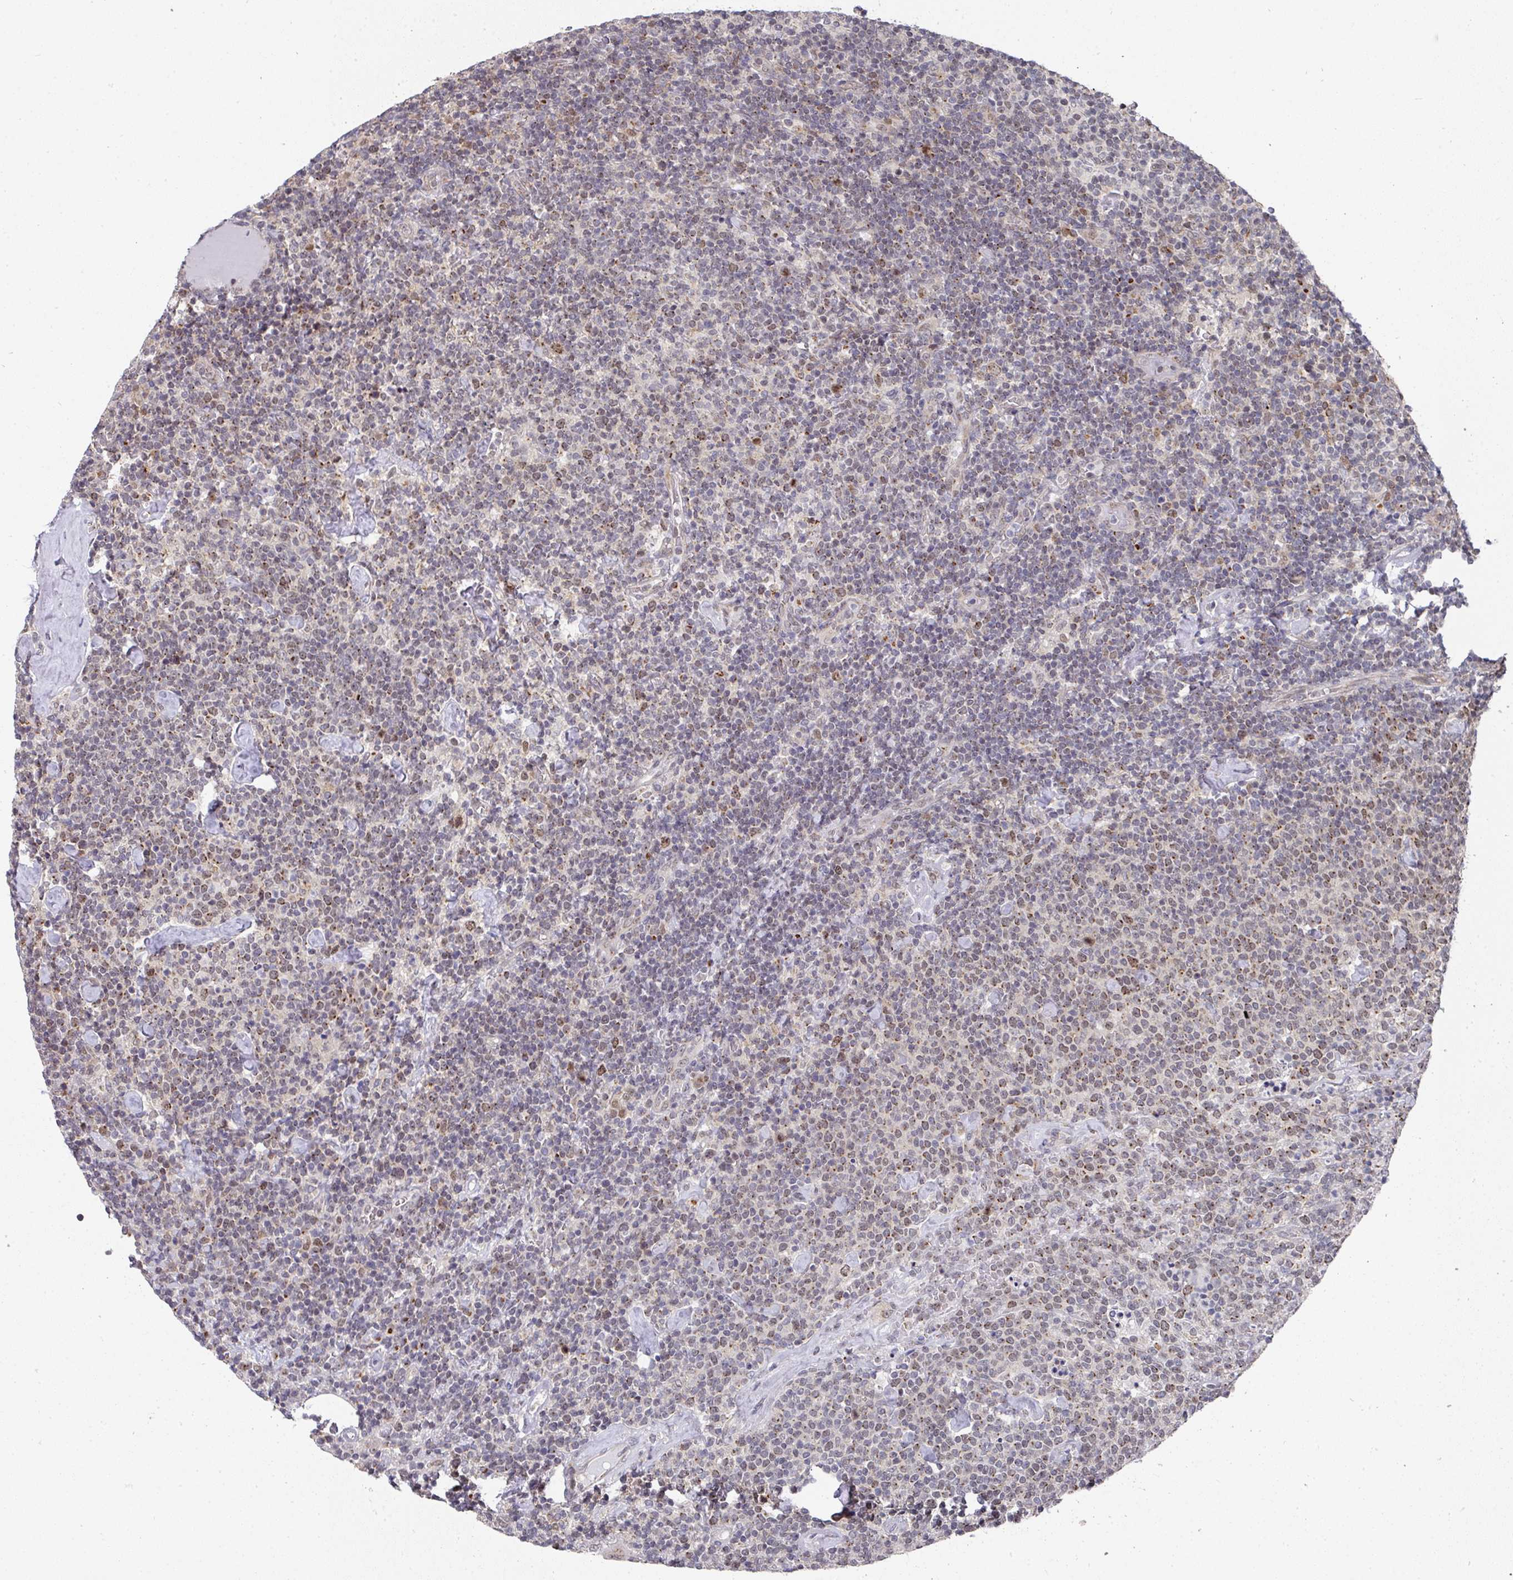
{"staining": {"intensity": "moderate", "quantity": "25%-75%", "location": "cytoplasmic/membranous"}, "tissue": "lymphoma", "cell_type": "Tumor cells", "image_type": "cancer", "snomed": [{"axis": "morphology", "description": "Malignant lymphoma, non-Hodgkin's type, High grade"}, {"axis": "topography", "description": "Lymph node"}], "caption": "Lymphoma stained for a protein exhibits moderate cytoplasmic/membranous positivity in tumor cells.", "gene": "C18orf25", "patient": {"sex": "male", "age": 61}}